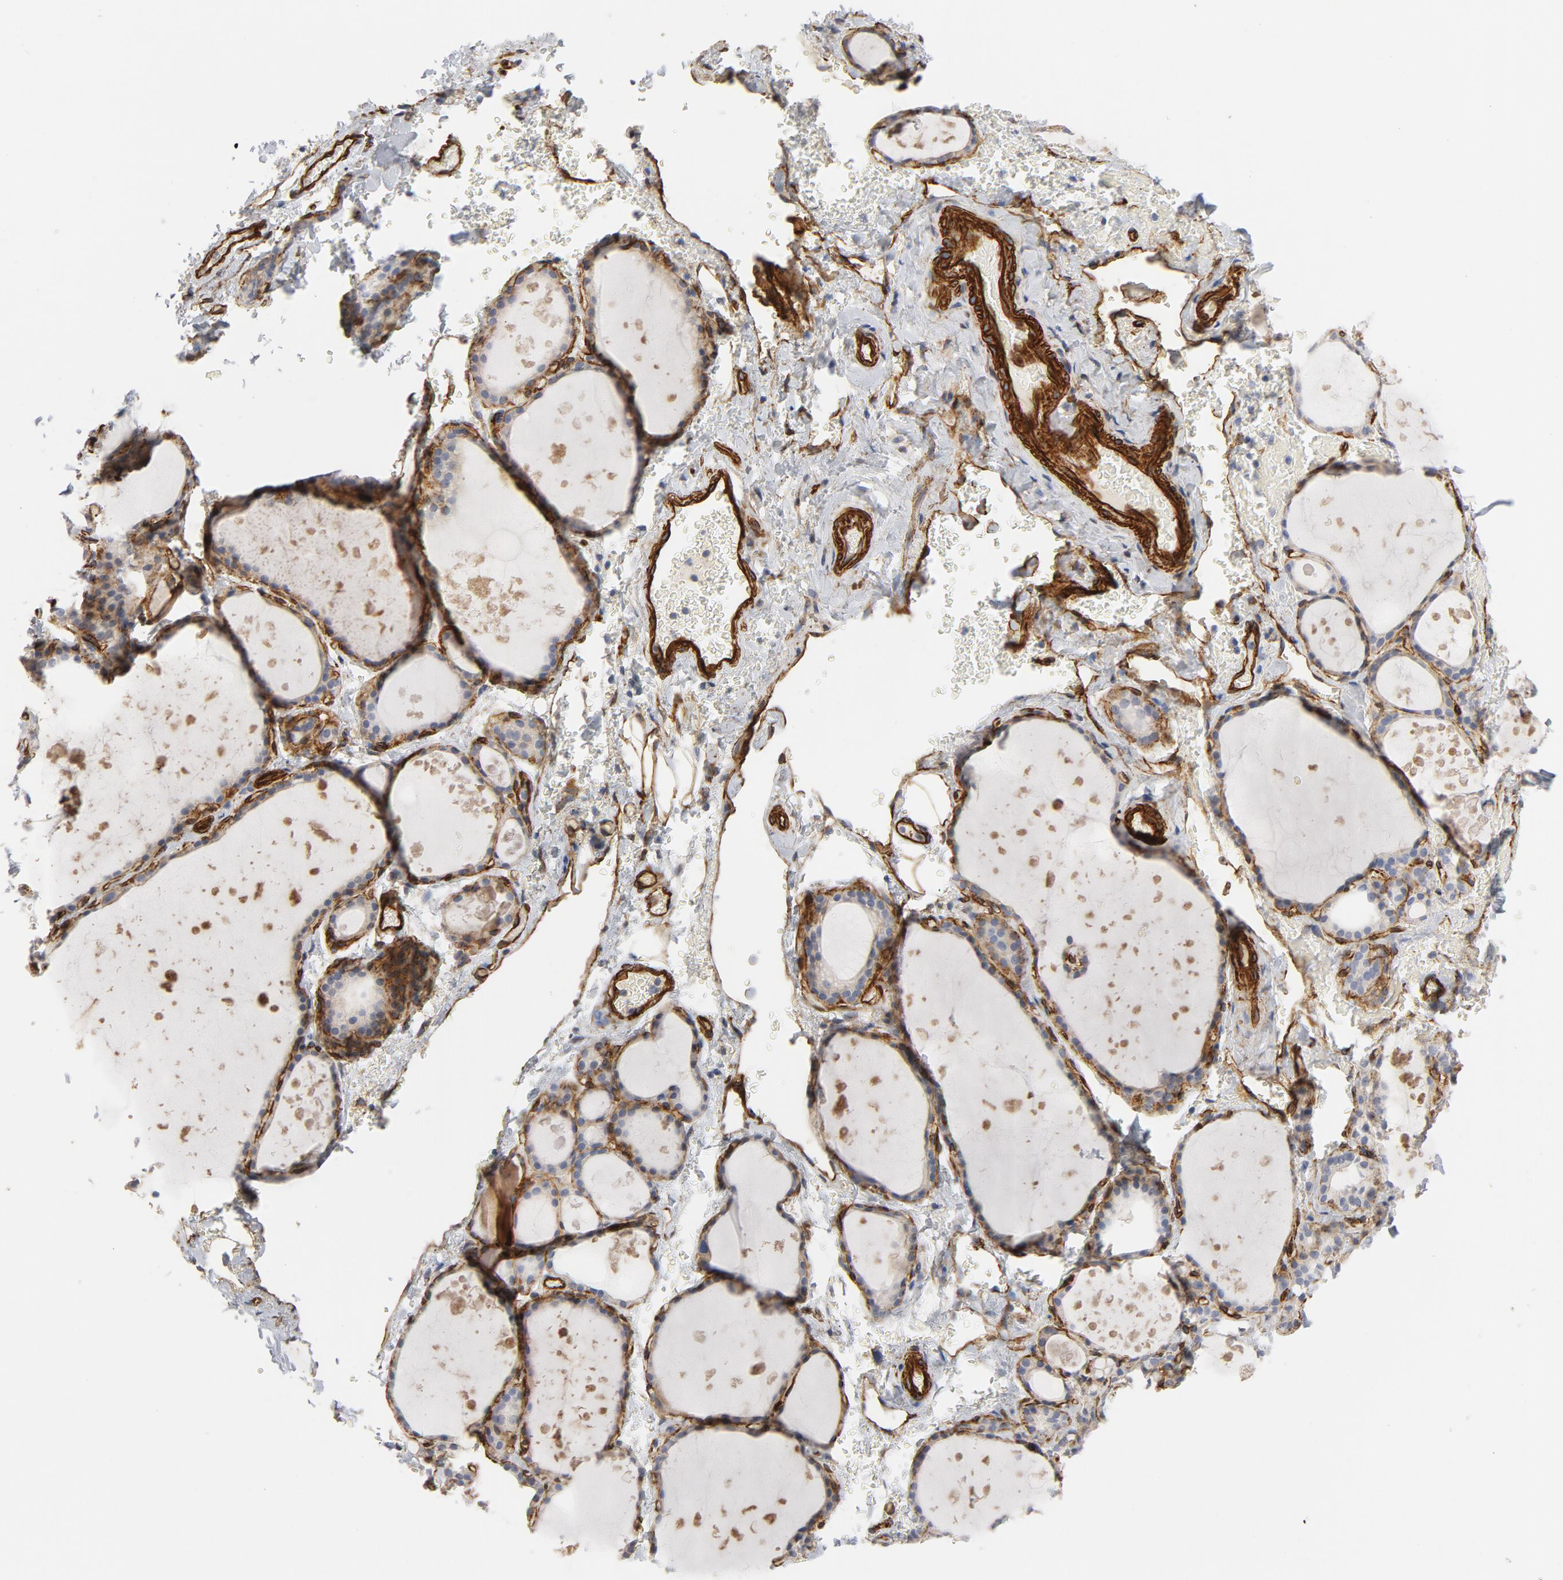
{"staining": {"intensity": "strong", "quantity": ">75%", "location": "cytoplasmic/membranous"}, "tissue": "thyroid gland", "cell_type": "Glandular cells", "image_type": "normal", "snomed": [{"axis": "morphology", "description": "Normal tissue, NOS"}, {"axis": "topography", "description": "Thyroid gland"}], "caption": "This histopathology image reveals IHC staining of normal human thyroid gland, with high strong cytoplasmic/membranous positivity in about >75% of glandular cells.", "gene": "GNG2", "patient": {"sex": "male", "age": 61}}